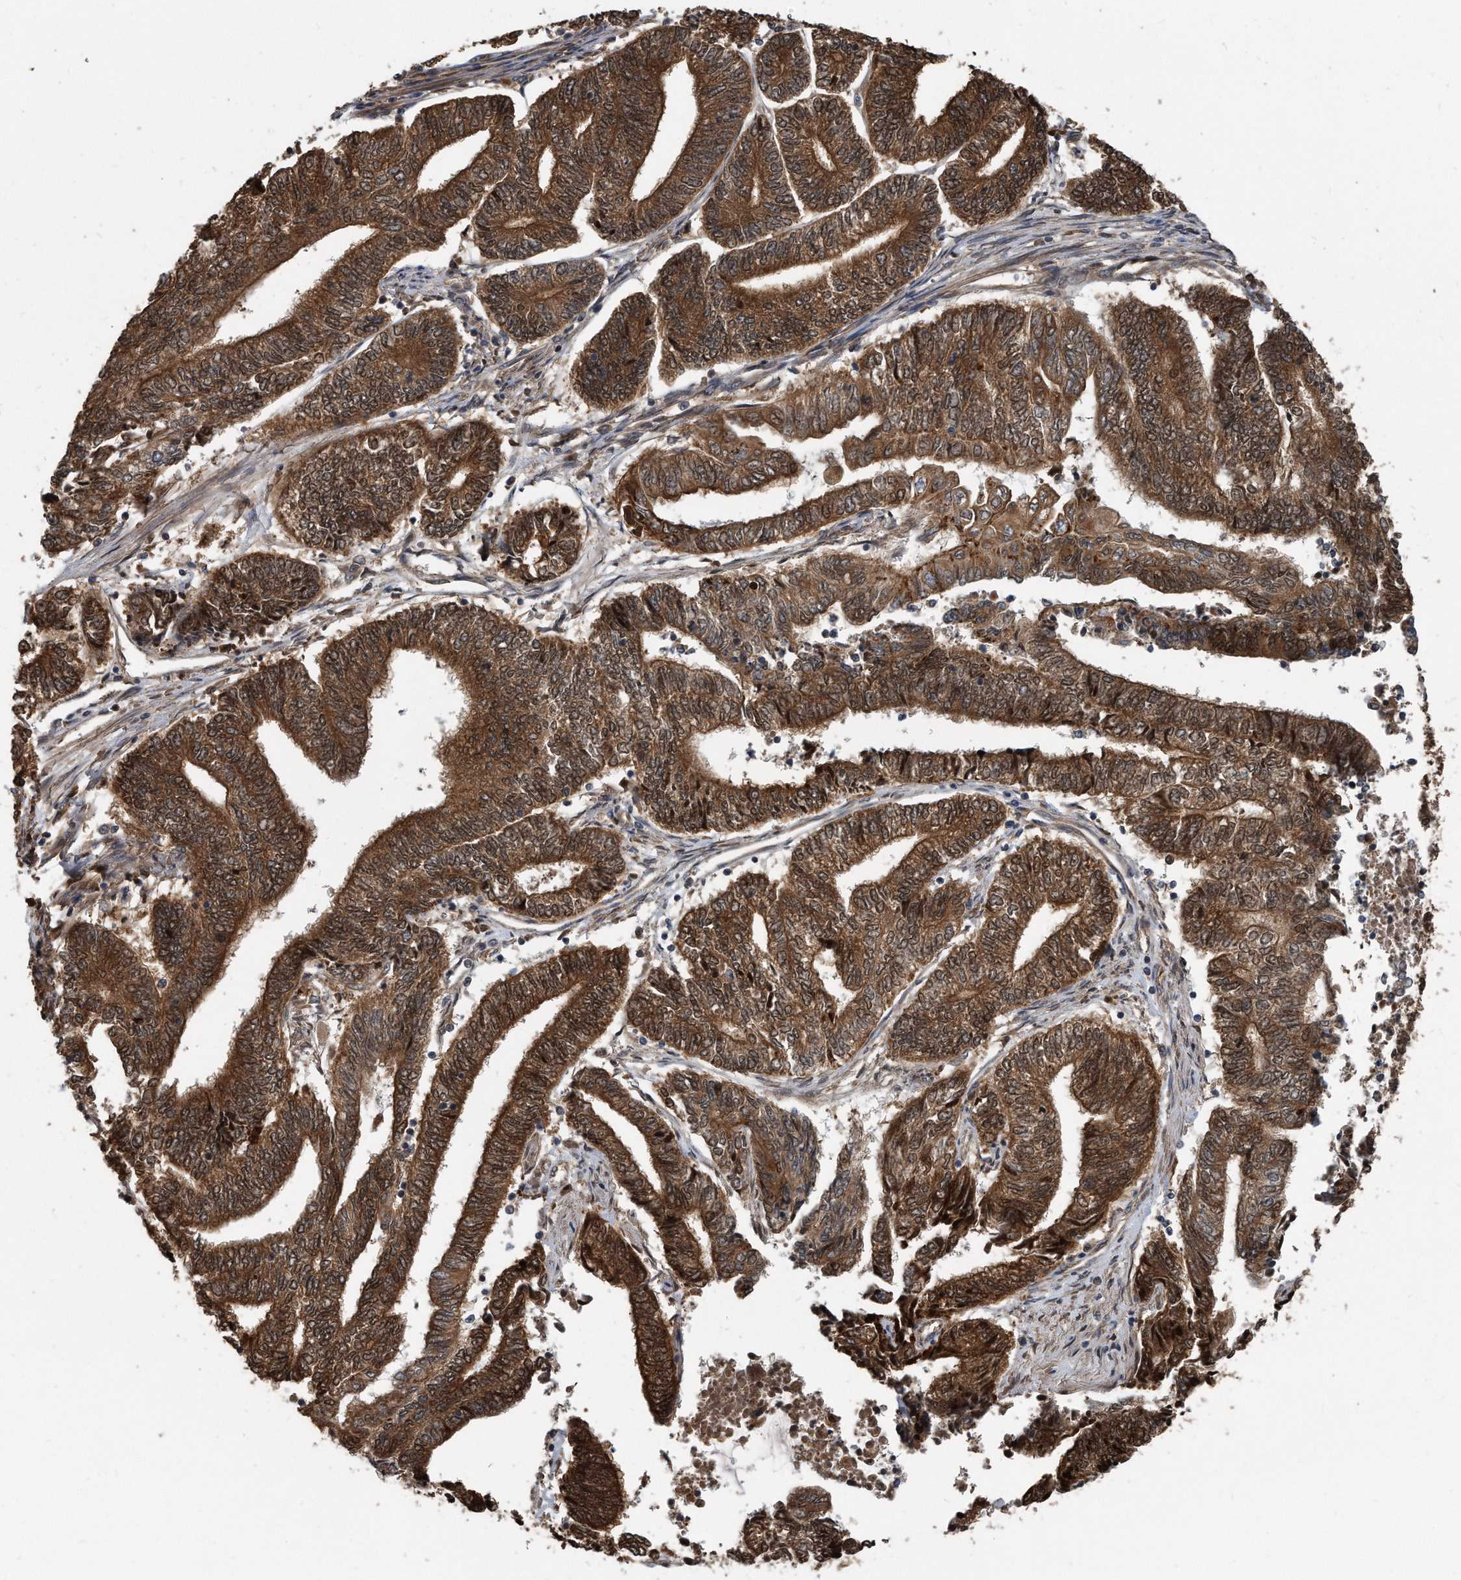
{"staining": {"intensity": "strong", "quantity": ">75%", "location": "cytoplasmic/membranous"}, "tissue": "endometrial cancer", "cell_type": "Tumor cells", "image_type": "cancer", "snomed": [{"axis": "morphology", "description": "Adenocarcinoma, NOS"}, {"axis": "topography", "description": "Uterus"}, {"axis": "topography", "description": "Endometrium"}], "caption": "Human endometrial cancer (adenocarcinoma) stained for a protein (brown) reveals strong cytoplasmic/membranous positive positivity in about >75% of tumor cells.", "gene": "FAM136A", "patient": {"sex": "female", "age": 70}}